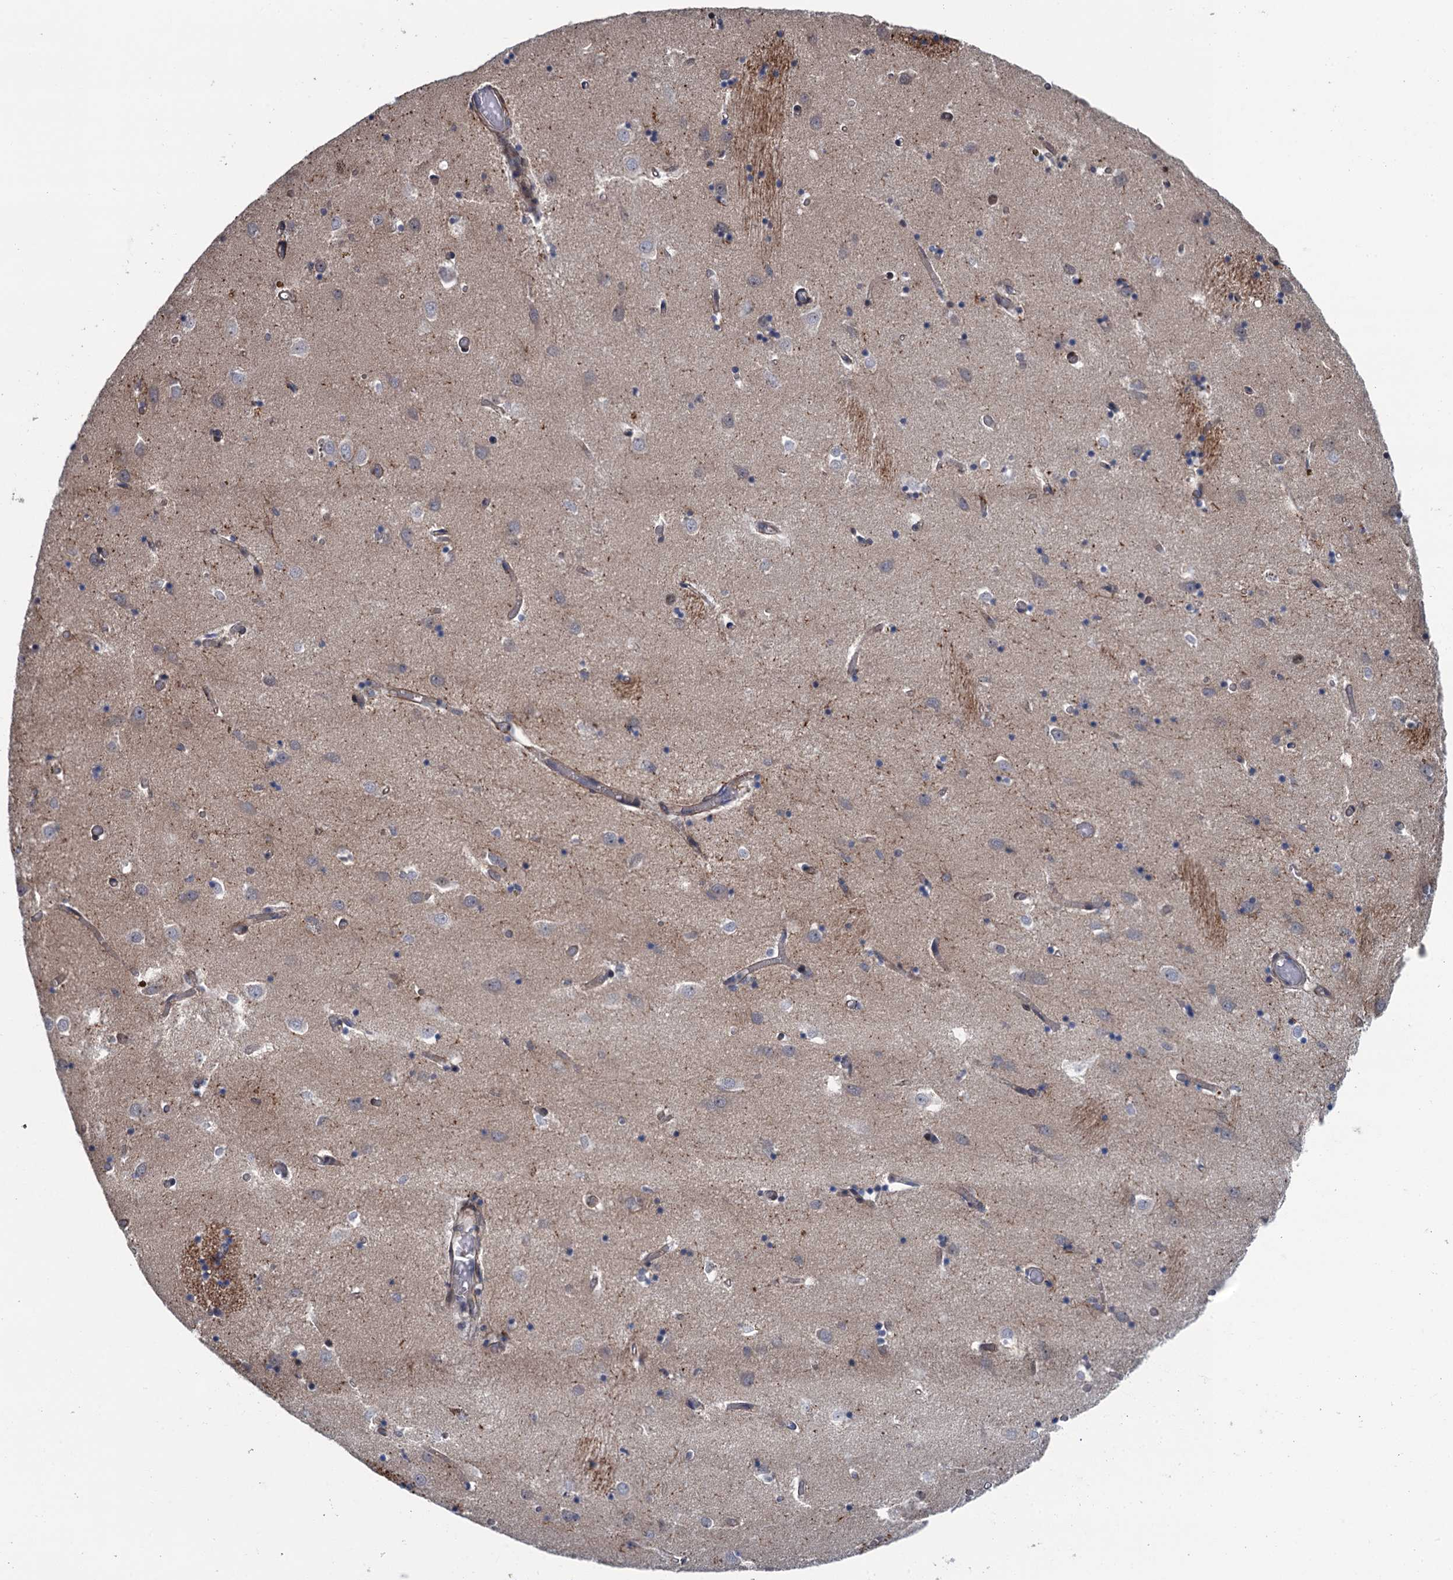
{"staining": {"intensity": "weak", "quantity": "<25%", "location": "nuclear"}, "tissue": "caudate", "cell_type": "Glial cells", "image_type": "normal", "snomed": [{"axis": "morphology", "description": "Normal tissue, NOS"}, {"axis": "topography", "description": "Lateral ventricle wall"}], "caption": "Image shows no protein expression in glial cells of unremarkable caudate.", "gene": "RASSF4", "patient": {"sex": "male", "age": 70}}